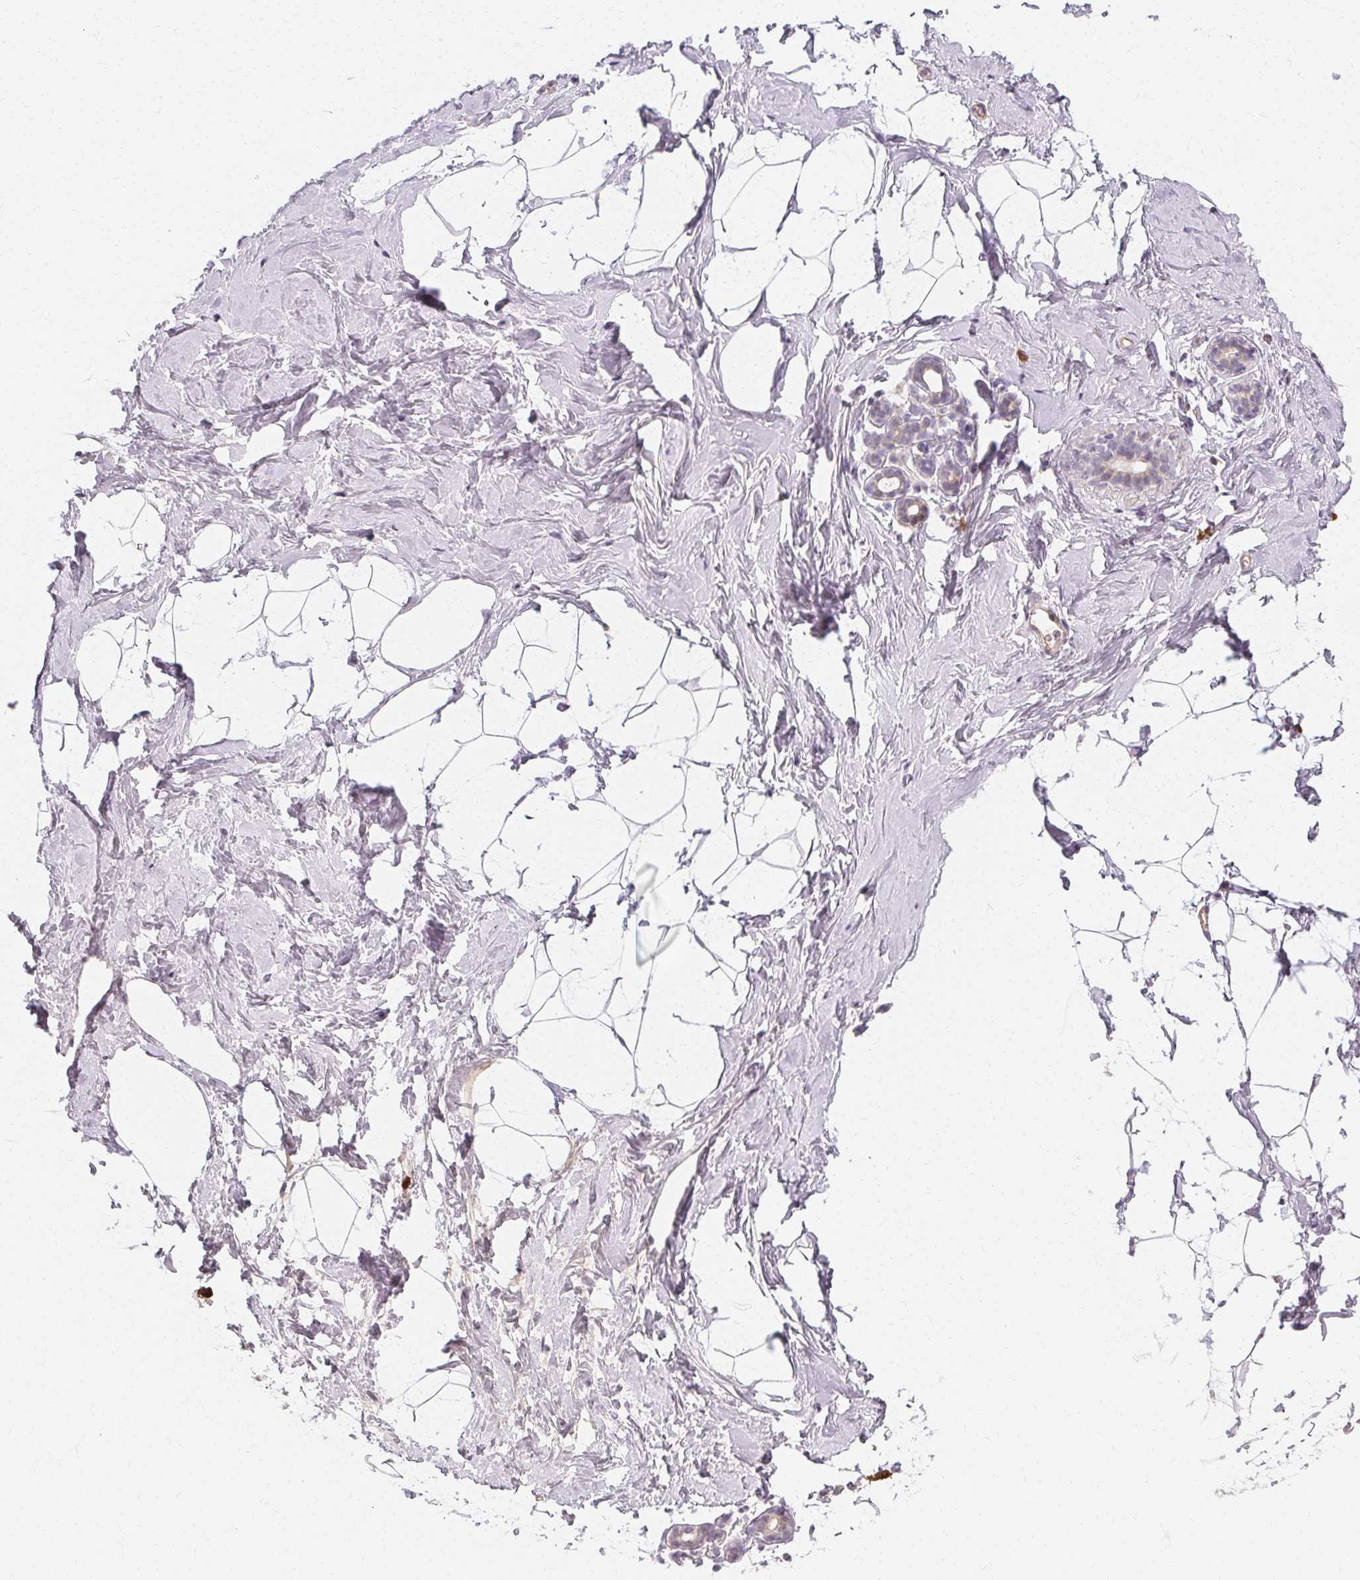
{"staining": {"intensity": "negative", "quantity": "none", "location": "none"}, "tissue": "breast", "cell_type": "Adipocytes", "image_type": "normal", "snomed": [{"axis": "morphology", "description": "Normal tissue, NOS"}, {"axis": "topography", "description": "Breast"}], "caption": "DAB (3,3'-diaminobenzidine) immunohistochemical staining of unremarkable human breast reveals no significant positivity in adipocytes. Brightfield microscopy of IHC stained with DAB (brown) and hematoxylin (blue), captured at high magnification.", "gene": "CLCNKA", "patient": {"sex": "female", "age": 32}}